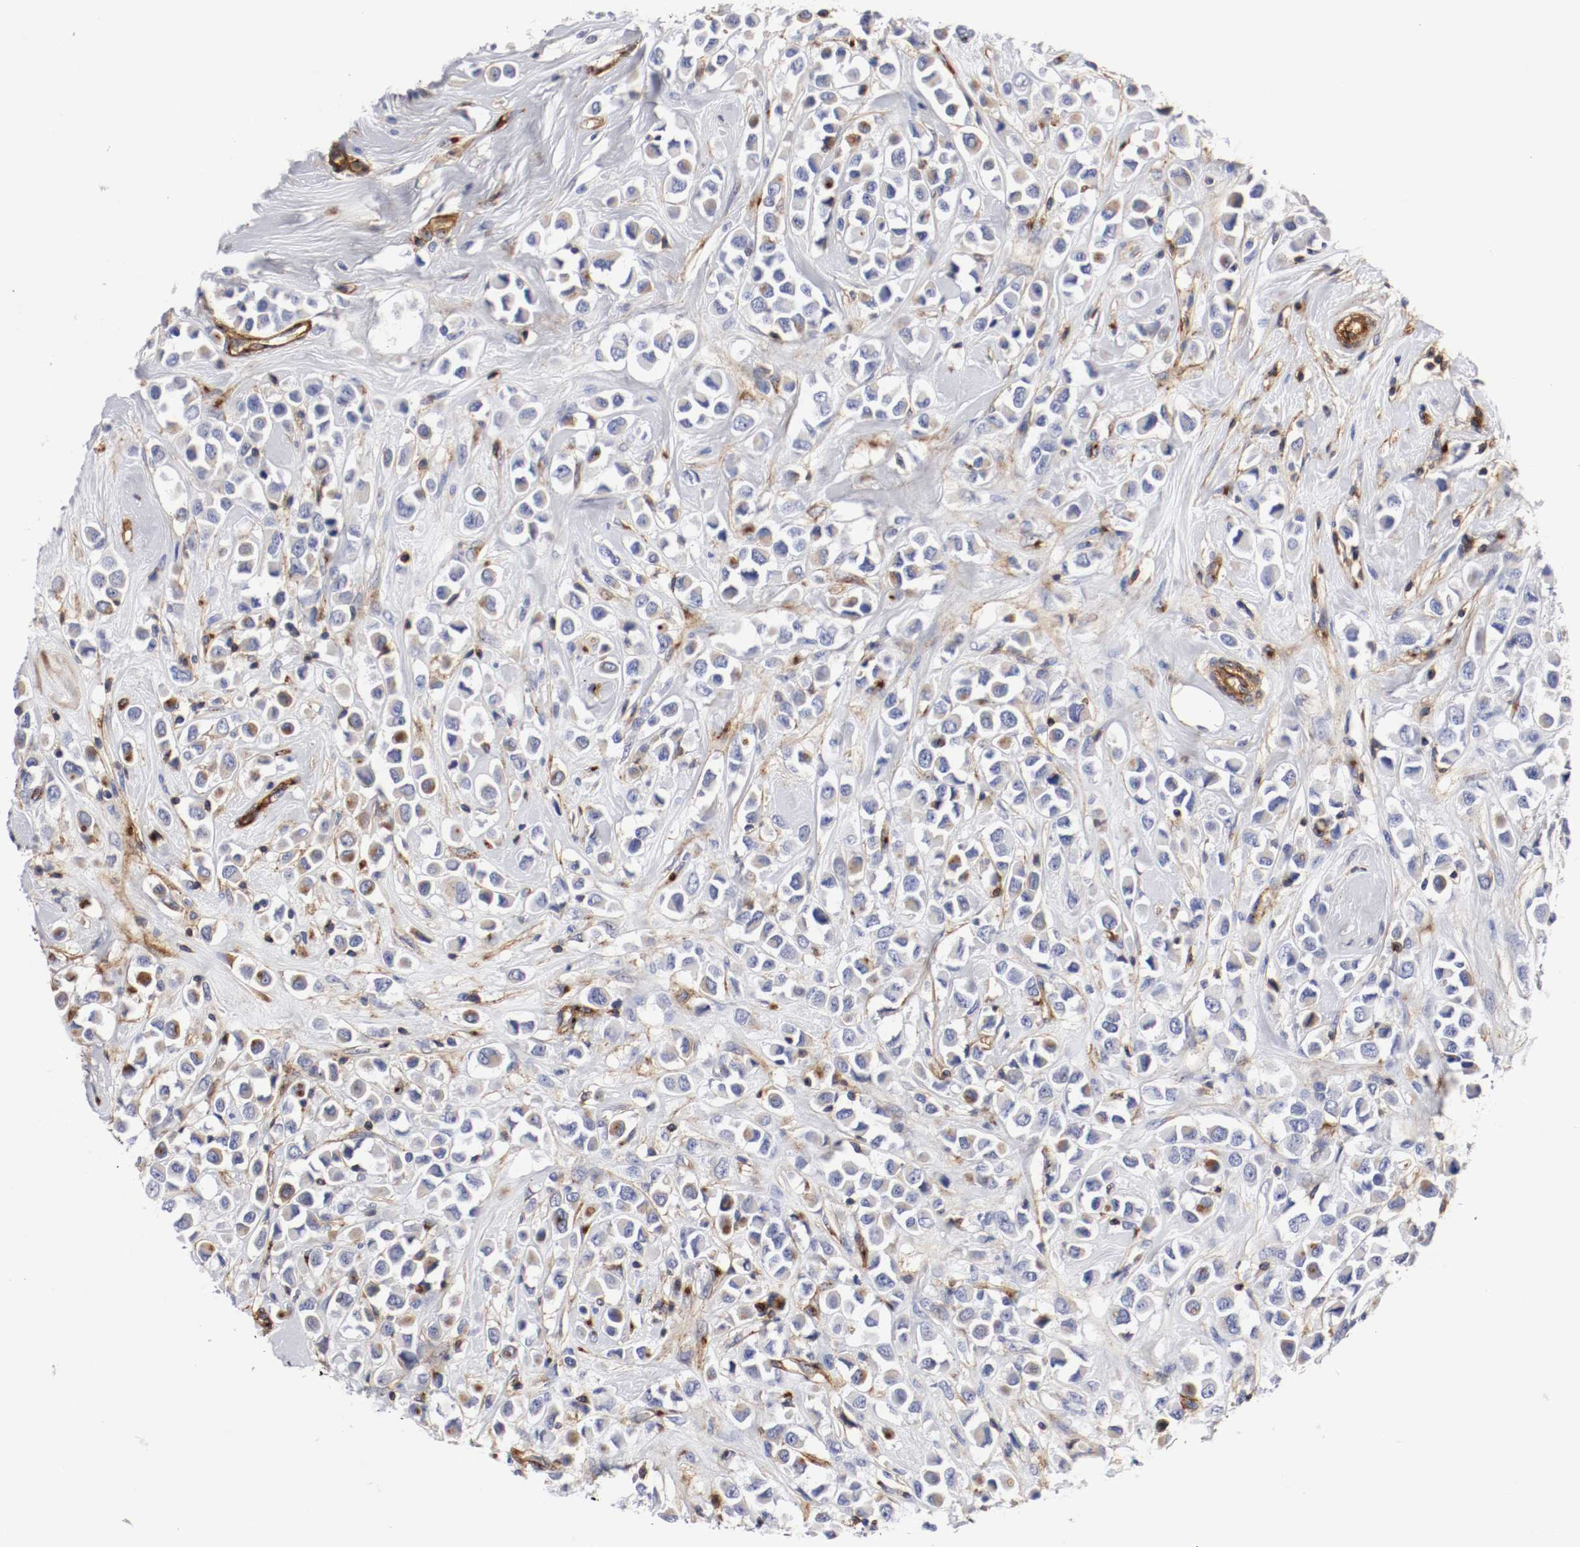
{"staining": {"intensity": "weak", "quantity": "25%-75%", "location": "cytoplasmic/membranous"}, "tissue": "breast cancer", "cell_type": "Tumor cells", "image_type": "cancer", "snomed": [{"axis": "morphology", "description": "Duct carcinoma"}, {"axis": "topography", "description": "Breast"}], "caption": "Tumor cells demonstrate weak cytoplasmic/membranous positivity in approximately 25%-75% of cells in intraductal carcinoma (breast). (Stains: DAB in brown, nuclei in blue, Microscopy: brightfield microscopy at high magnification).", "gene": "IFITM1", "patient": {"sex": "female", "age": 61}}